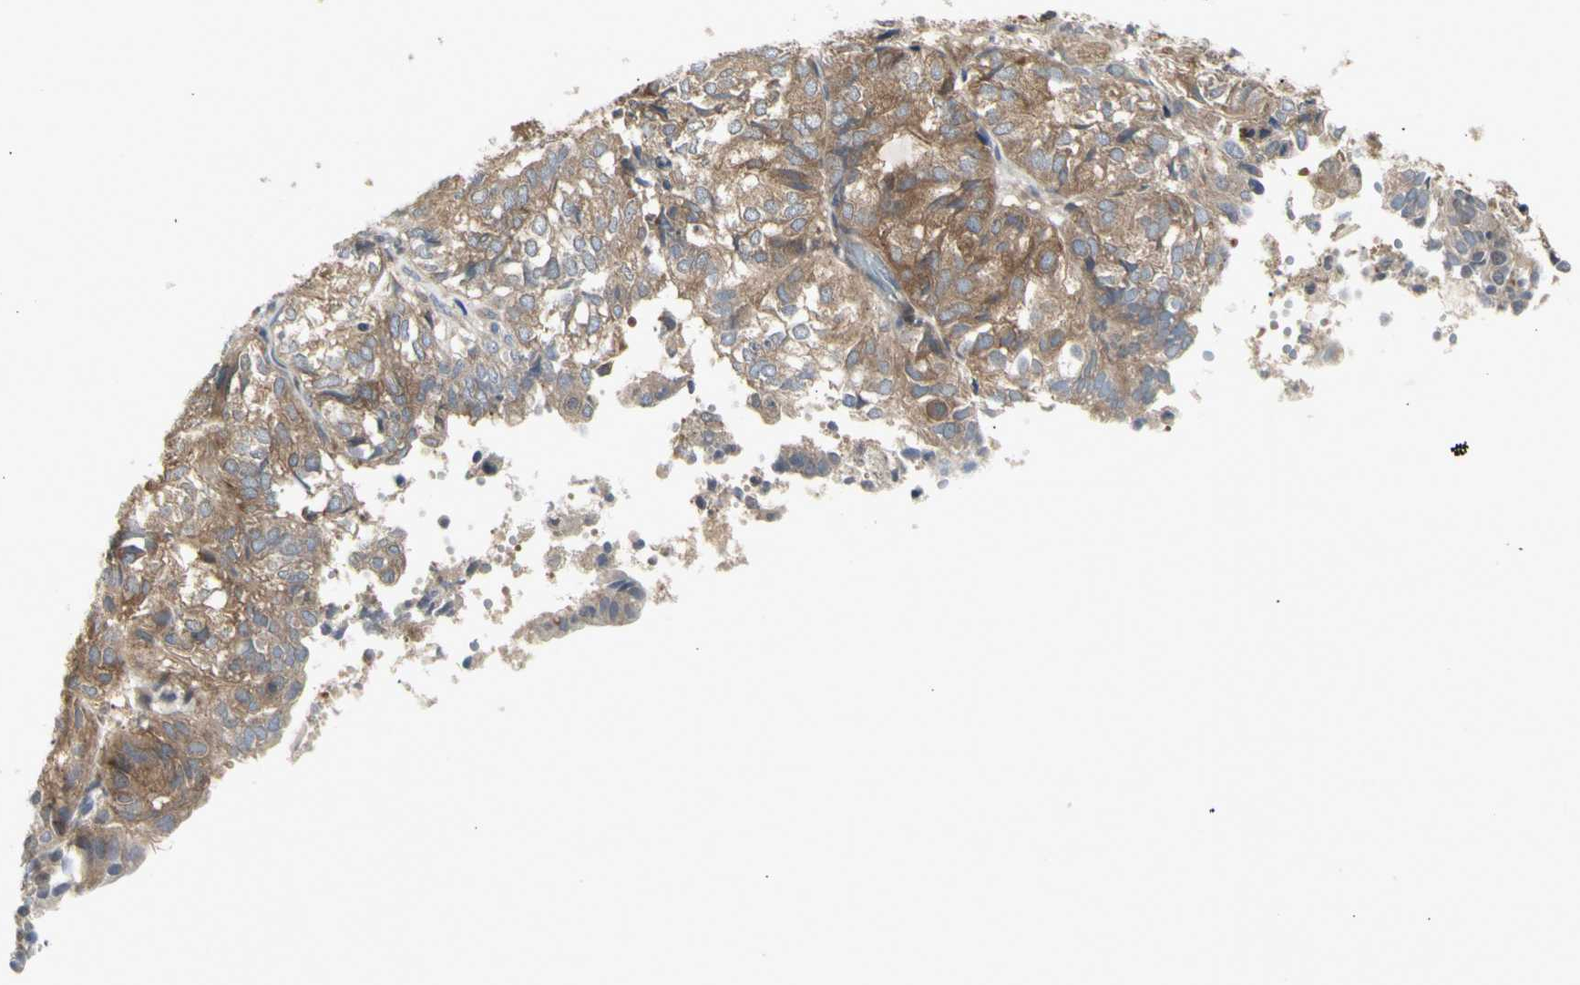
{"staining": {"intensity": "moderate", "quantity": ">75%", "location": "cytoplasmic/membranous"}, "tissue": "endometrial cancer", "cell_type": "Tumor cells", "image_type": "cancer", "snomed": [{"axis": "morphology", "description": "Adenocarcinoma, NOS"}, {"axis": "topography", "description": "Uterus"}], "caption": "Immunohistochemical staining of adenocarcinoma (endometrial) shows medium levels of moderate cytoplasmic/membranous staining in about >75% of tumor cells. (DAB IHC with brightfield microscopy, high magnification).", "gene": "CHURC1-FNTB", "patient": {"sex": "female", "age": 60}}